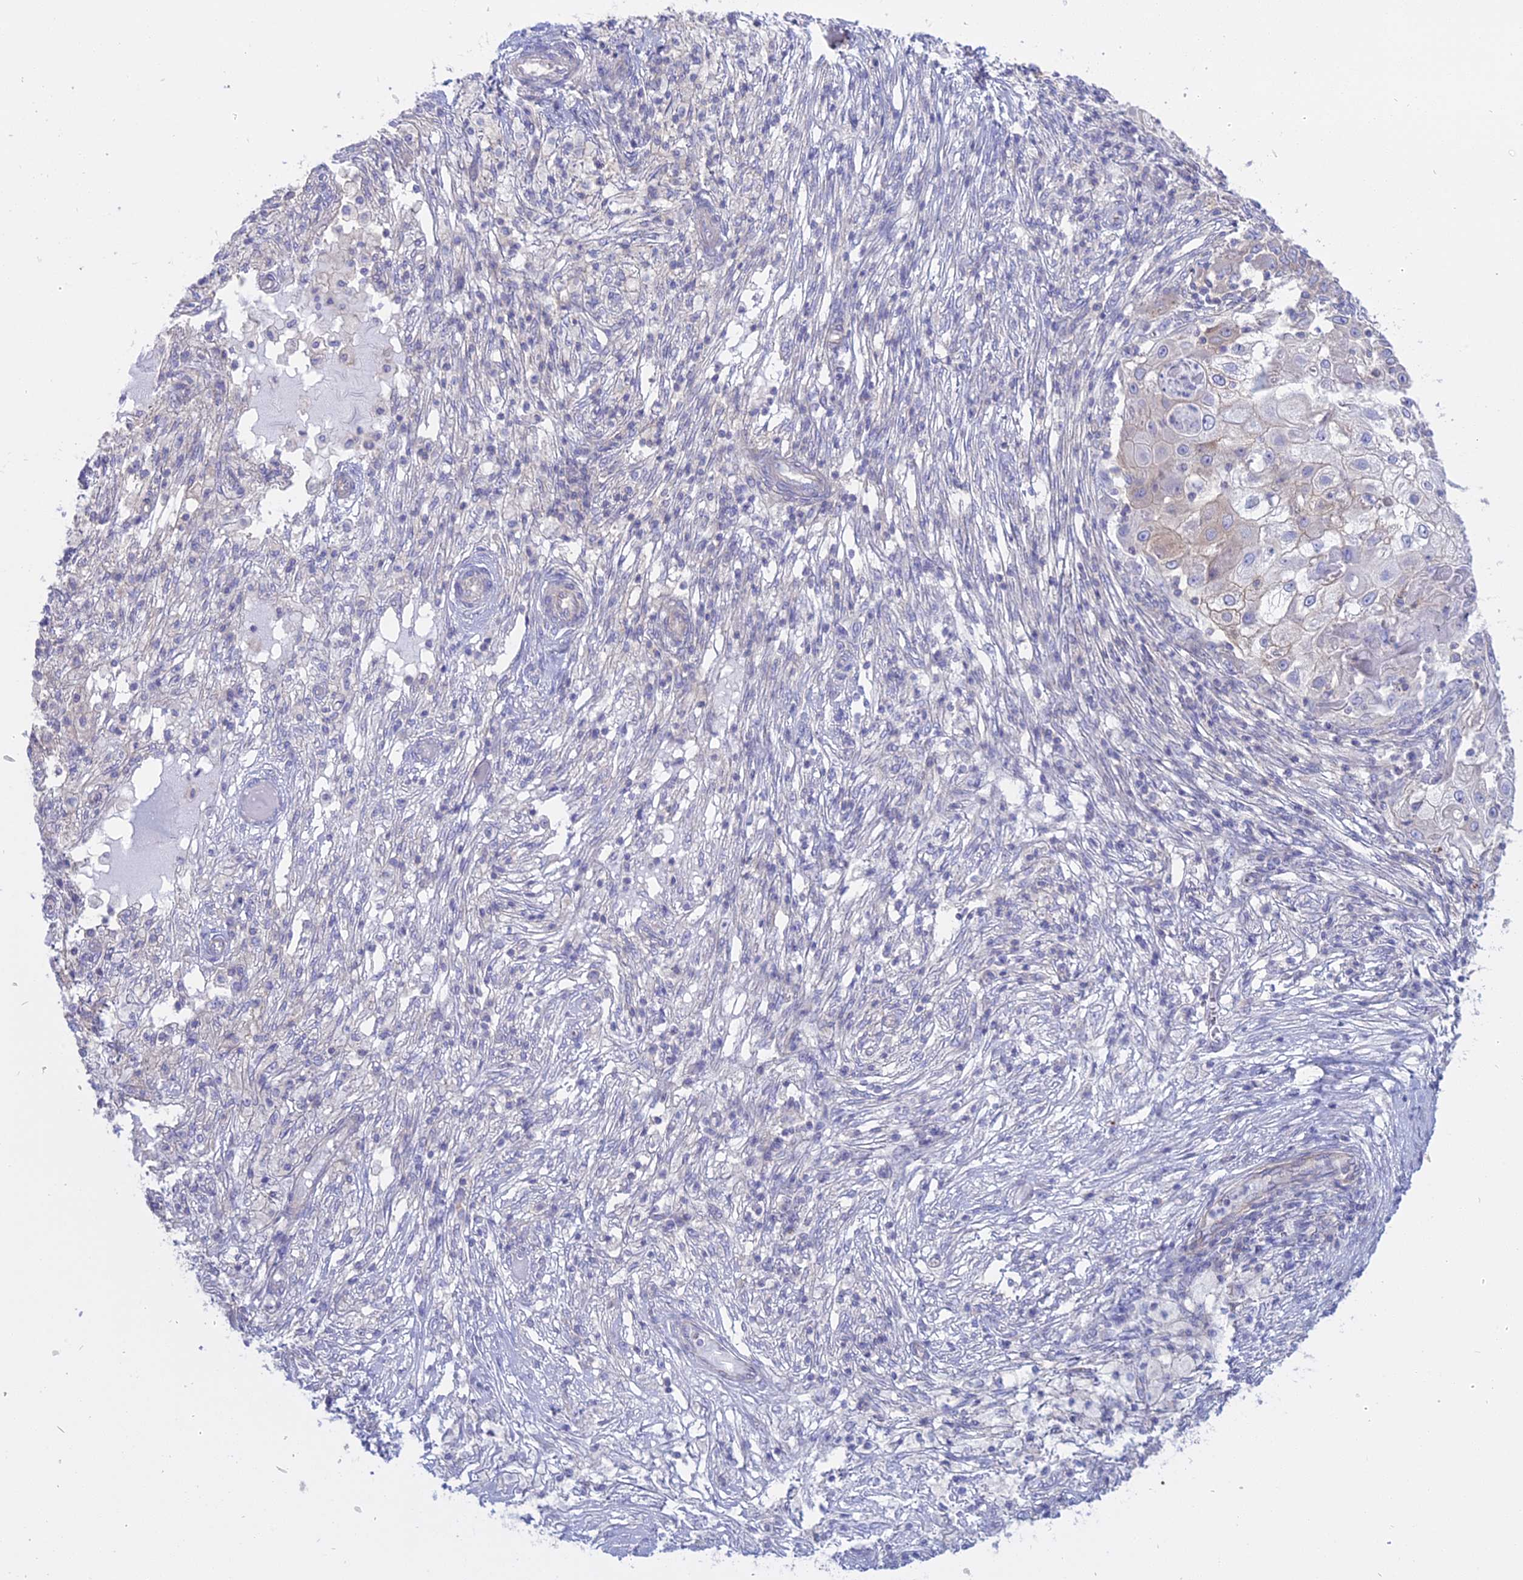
{"staining": {"intensity": "weak", "quantity": "25%-75%", "location": "cytoplasmic/membranous"}, "tissue": "ovarian cancer", "cell_type": "Tumor cells", "image_type": "cancer", "snomed": [{"axis": "morphology", "description": "Carcinoma, endometroid"}, {"axis": "topography", "description": "Ovary"}], "caption": "Immunohistochemistry (DAB (3,3'-diaminobenzidine)) staining of human ovarian cancer (endometroid carcinoma) shows weak cytoplasmic/membranous protein positivity in about 25%-75% of tumor cells.", "gene": "AHCYL1", "patient": {"sex": "female", "age": 42}}